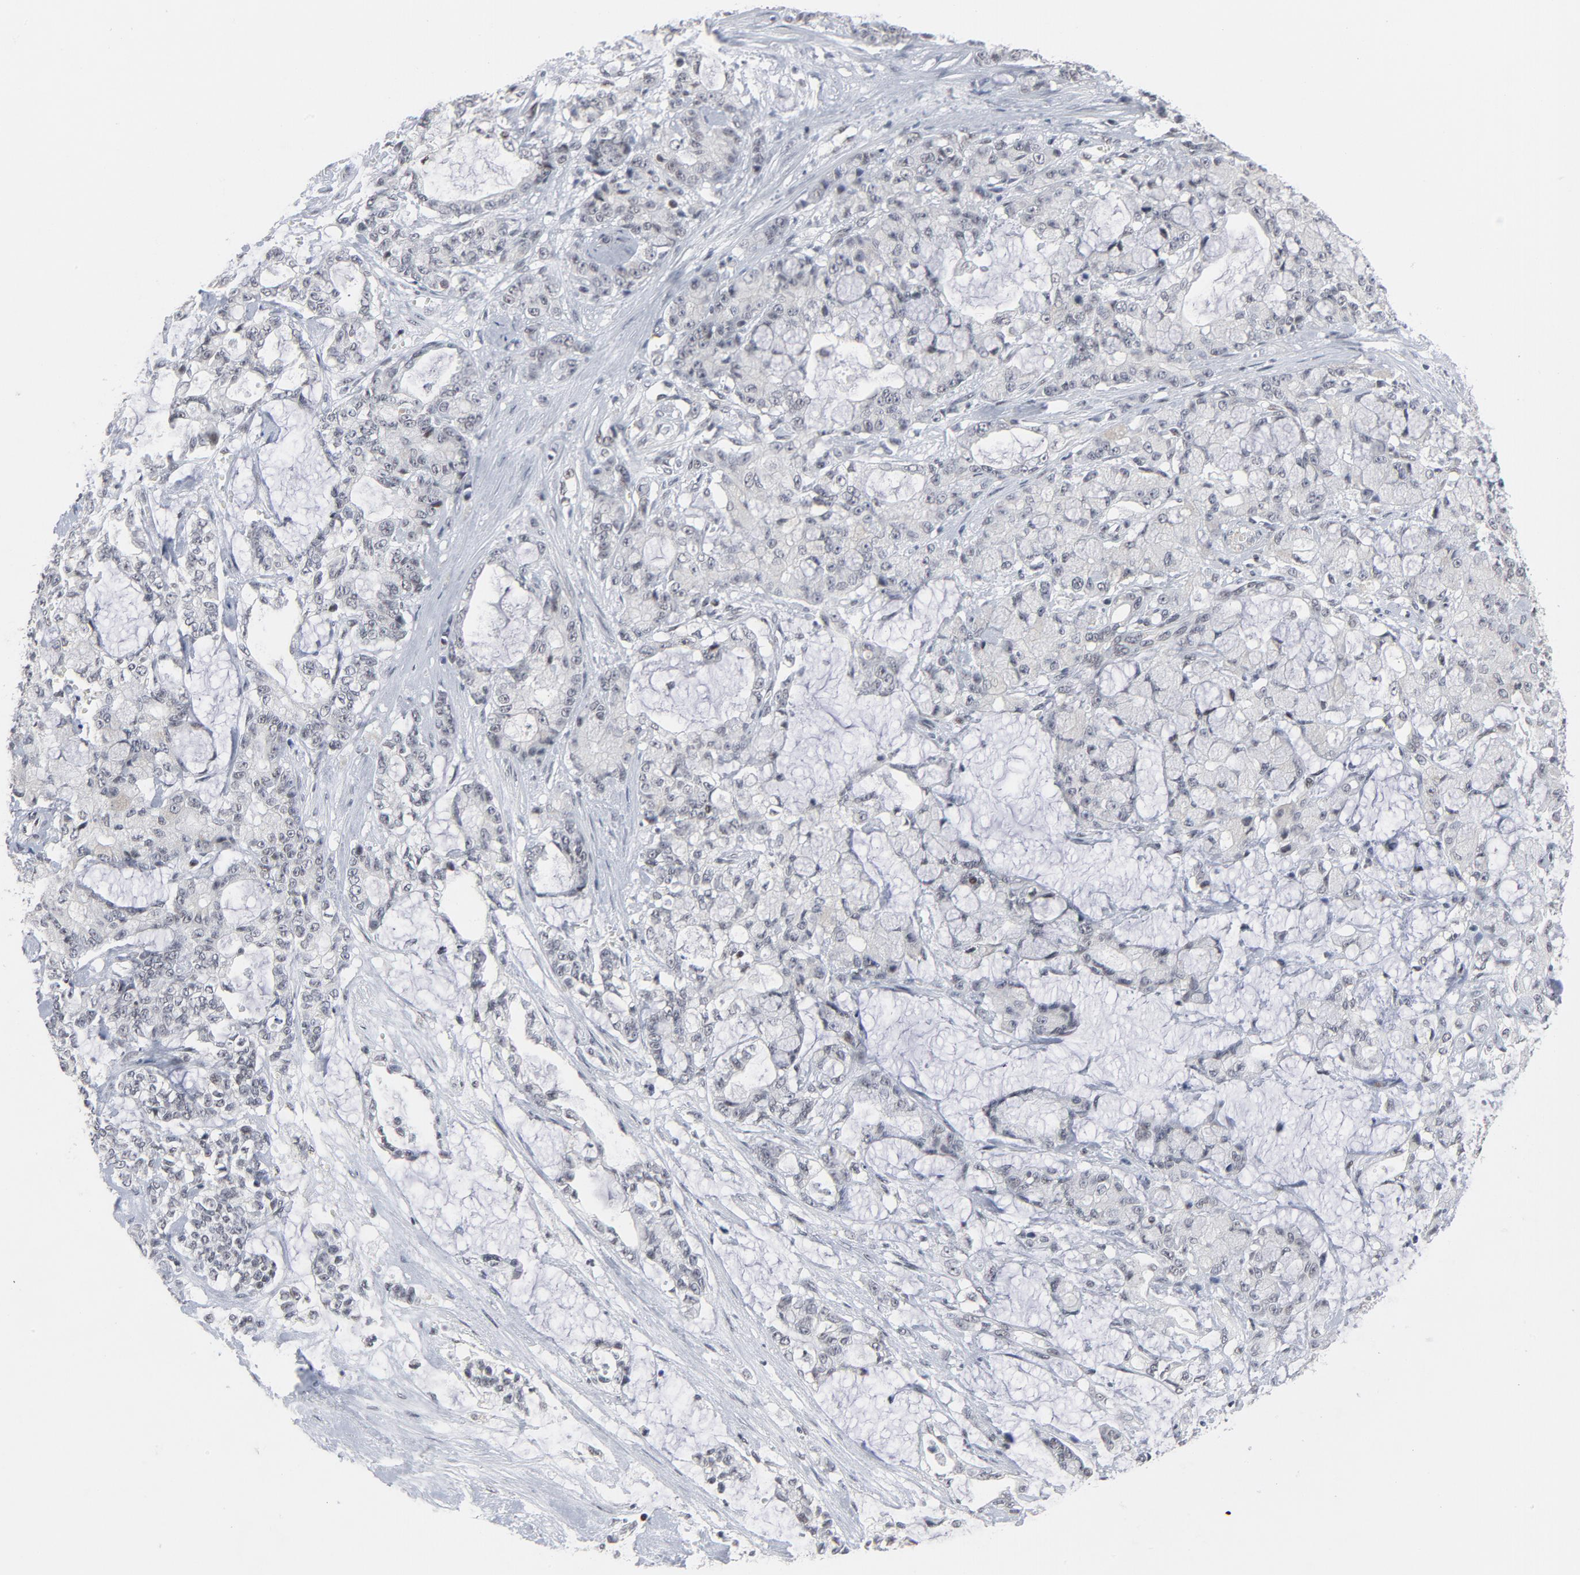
{"staining": {"intensity": "negative", "quantity": "none", "location": "none"}, "tissue": "pancreatic cancer", "cell_type": "Tumor cells", "image_type": "cancer", "snomed": [{"axis": "morphology", "description": "Adenocarcinoma, NOS"}, {"axis": "topography", "description": "Pancreas"}], "caption": "High magnification brightfield microscopy of pancreatic cancer stained with DAB (brown) and counterstained with hematoxylin (blue): tumor cells show no significant positivity.", "gene": "GABPA", "patient": {"sex": "female", "age": 73}}